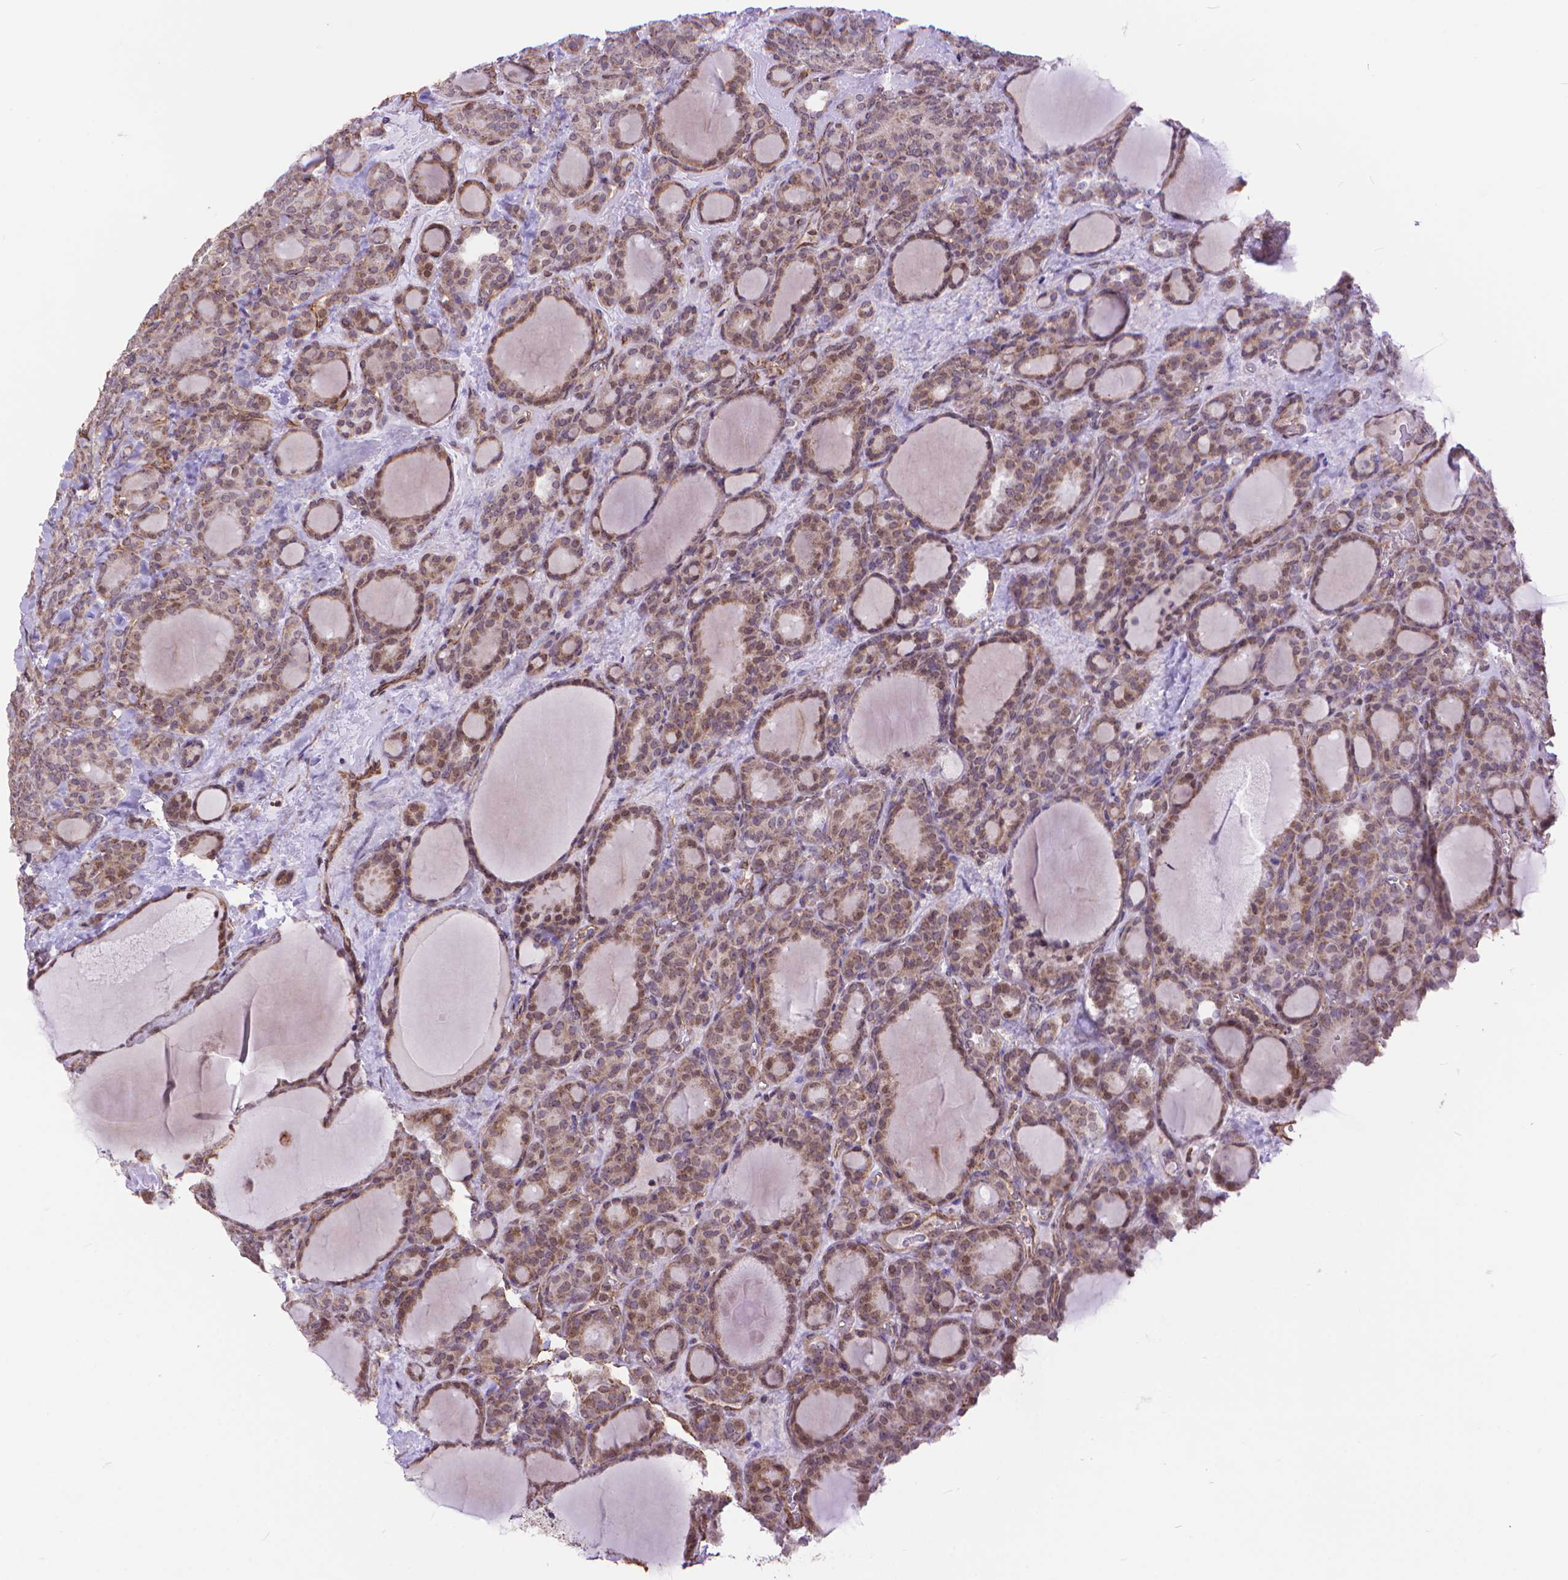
{"staining": {"intensity": "weak", "quantity": "25%-75%", "location": "cytoplasmic/membranous,nuclear"}, "tissue": "thyroid cancer", "cell_type": "Tumor cells", "image_type": "cancer", "snomed": [{"axis": "morphology", "description": "Normal tissue, NOS"}, {"axis": "morphology", "description": "Follicular adenoma carcinoma, NOS"}, {"axis": "topography", "description": "Thyroid gland"}], "caption": "The histopathology image displays immunohistochemical staining of thyroid follicular adenoma carcinoma. There is weak cytoplasmic/membranous and nuclear expression is present in about 25%-75% of tumor cells.", "gene": "TMEM135", "patient": {"sex": "female", "age": 31}}